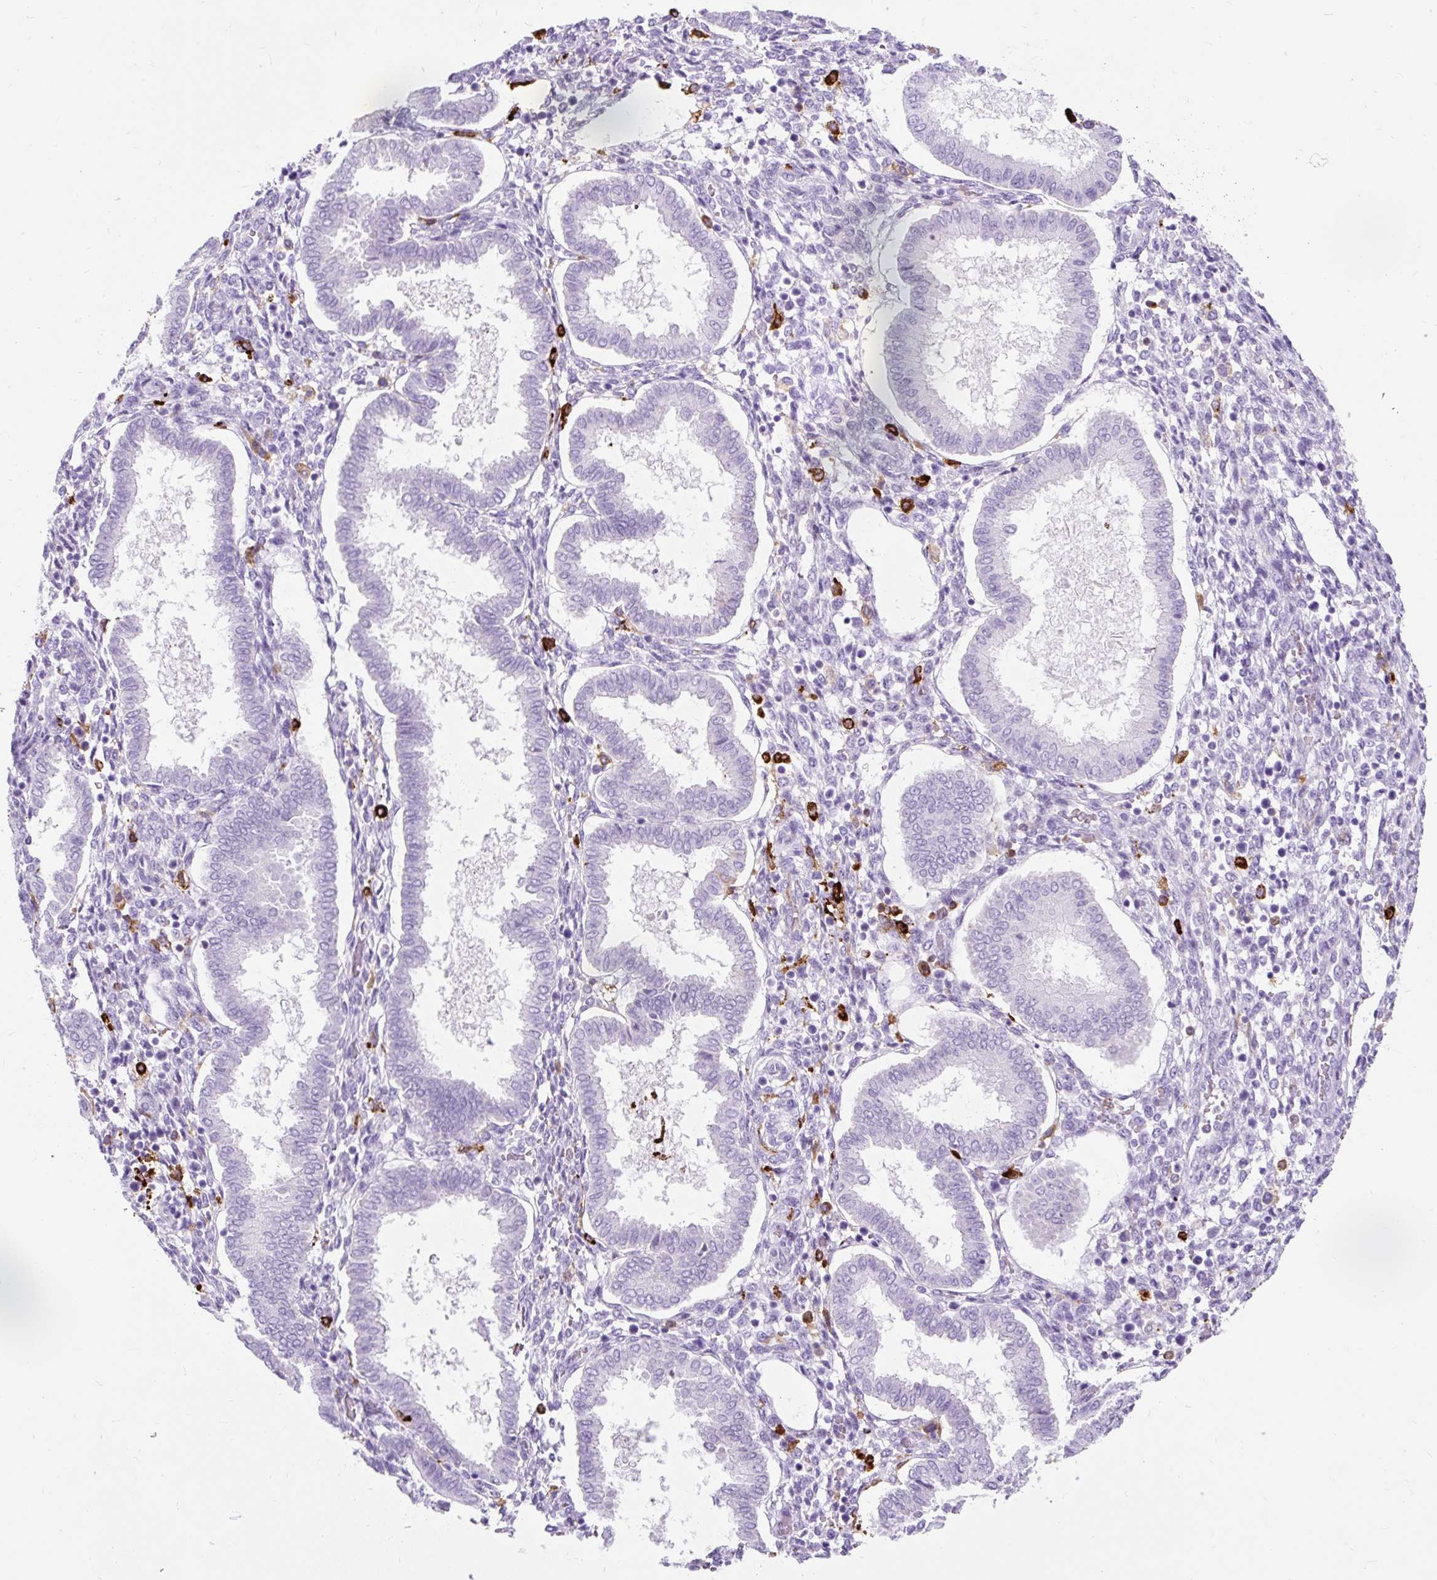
{"staining": {"intensity": "negative", "quantity": "none", "location": "none"}, "tissue": "endometrium", "cell_type": "Cells in endometrial stroma", "image_type": "normal", "snomed": [{"axis": "morphology", "description": "Normal tissue, NOS"}, {"axis": "topography", "description": "Endometrium"}], "caption": "IHC of normal human endometrium displays no staining in cells in endometrial stroma.", "gene": "HLA", "patient": {"sex": "female", "age": 24}}